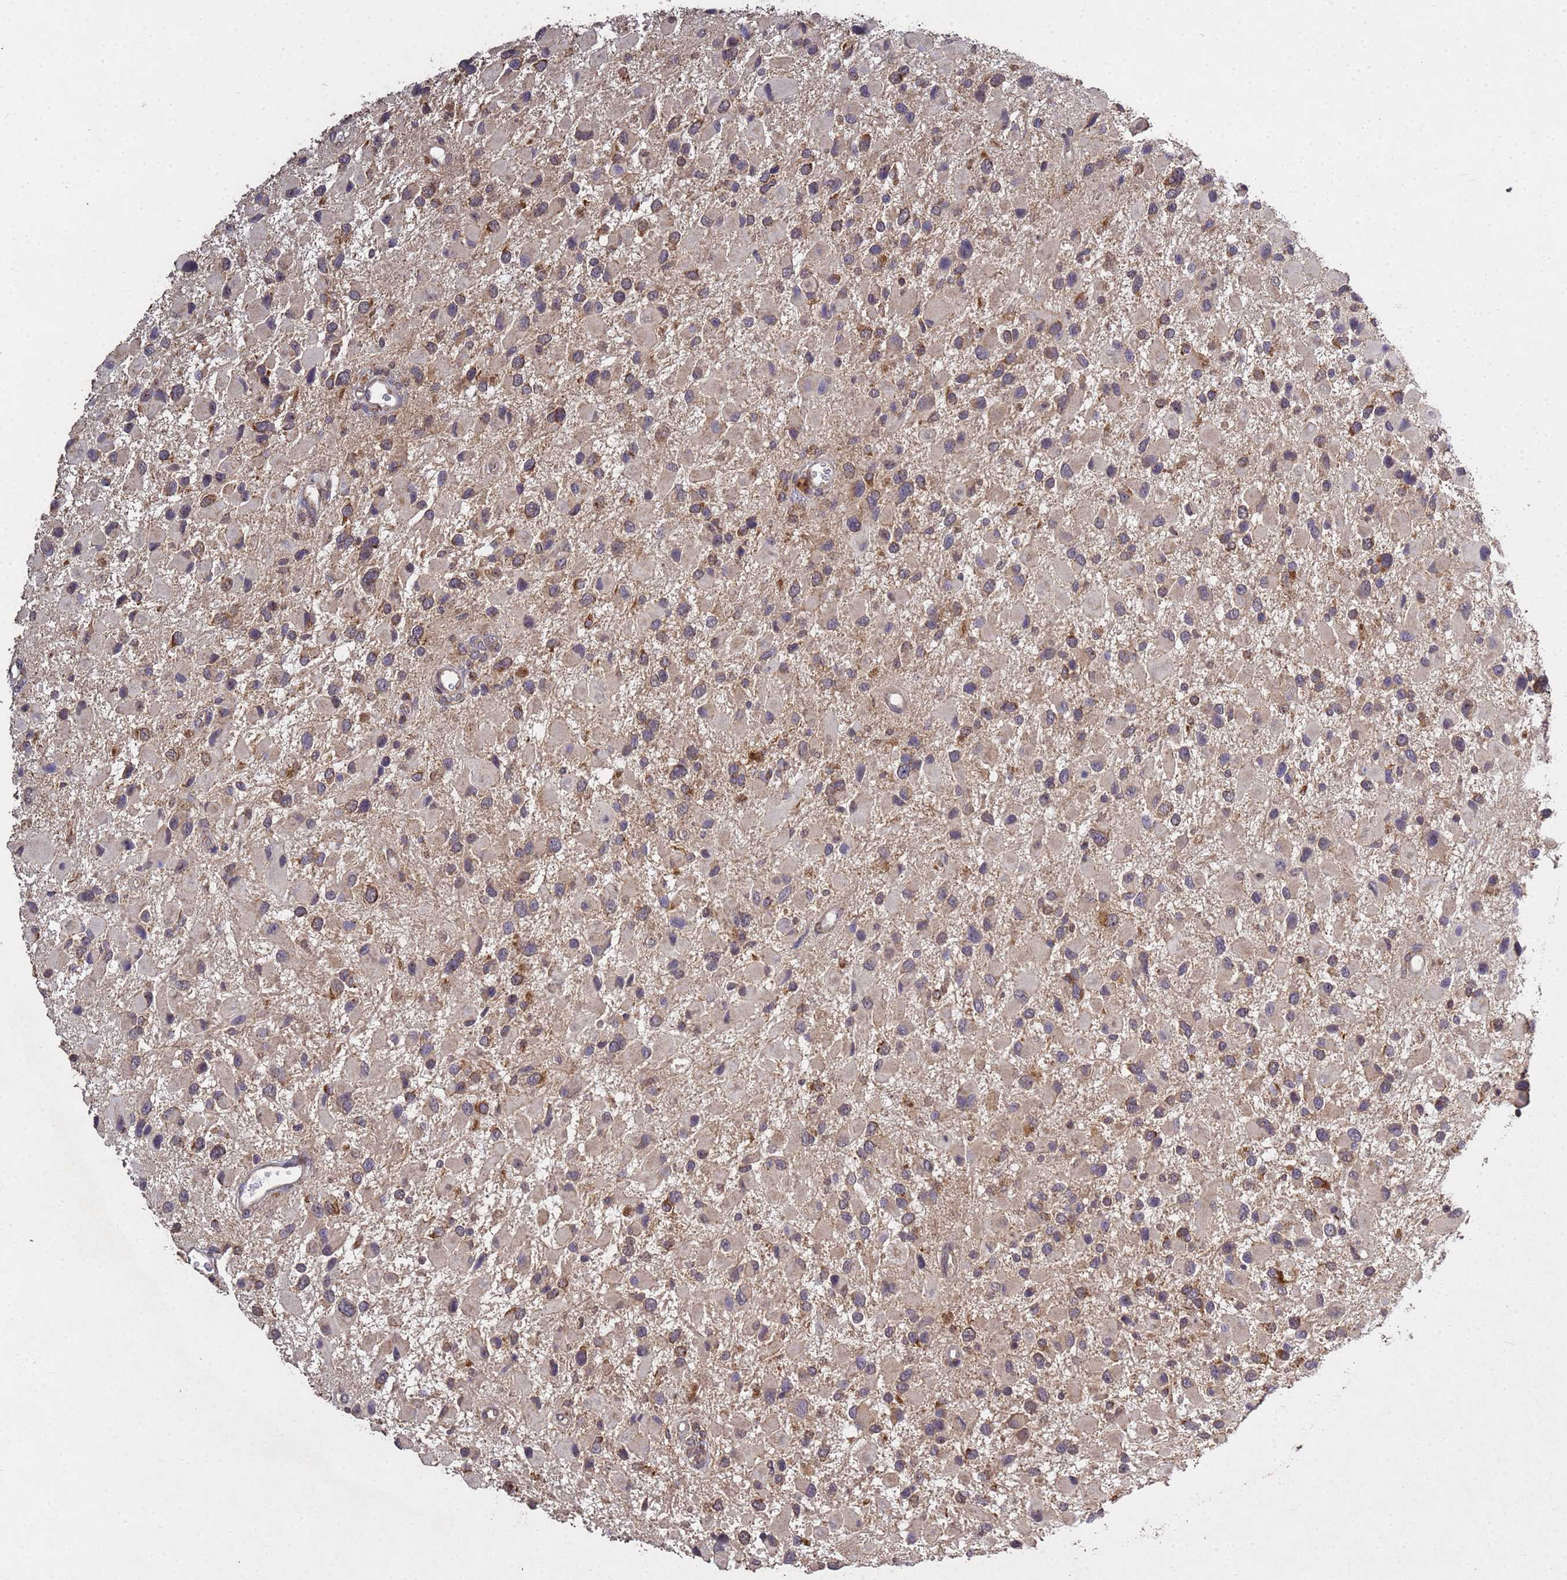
{"staining": {"intensity": "weak", "quantity": ">75%", "location": "cytoplasmic/membranous"}, "tissue": "glioma", "cell_type": "Tumor cells", "image_type": "cancer", "snomed": [{"axis": "morphology", "description": "Glioma, malignant, High grade"}, {"axis": "topography", "description": "Brain"}], "caption": "Human glioma stained with a protein marker reveals weak staining in tumor cells.", "gene": "P2RX7", "patient": {"sex": "male", "age": 53}}